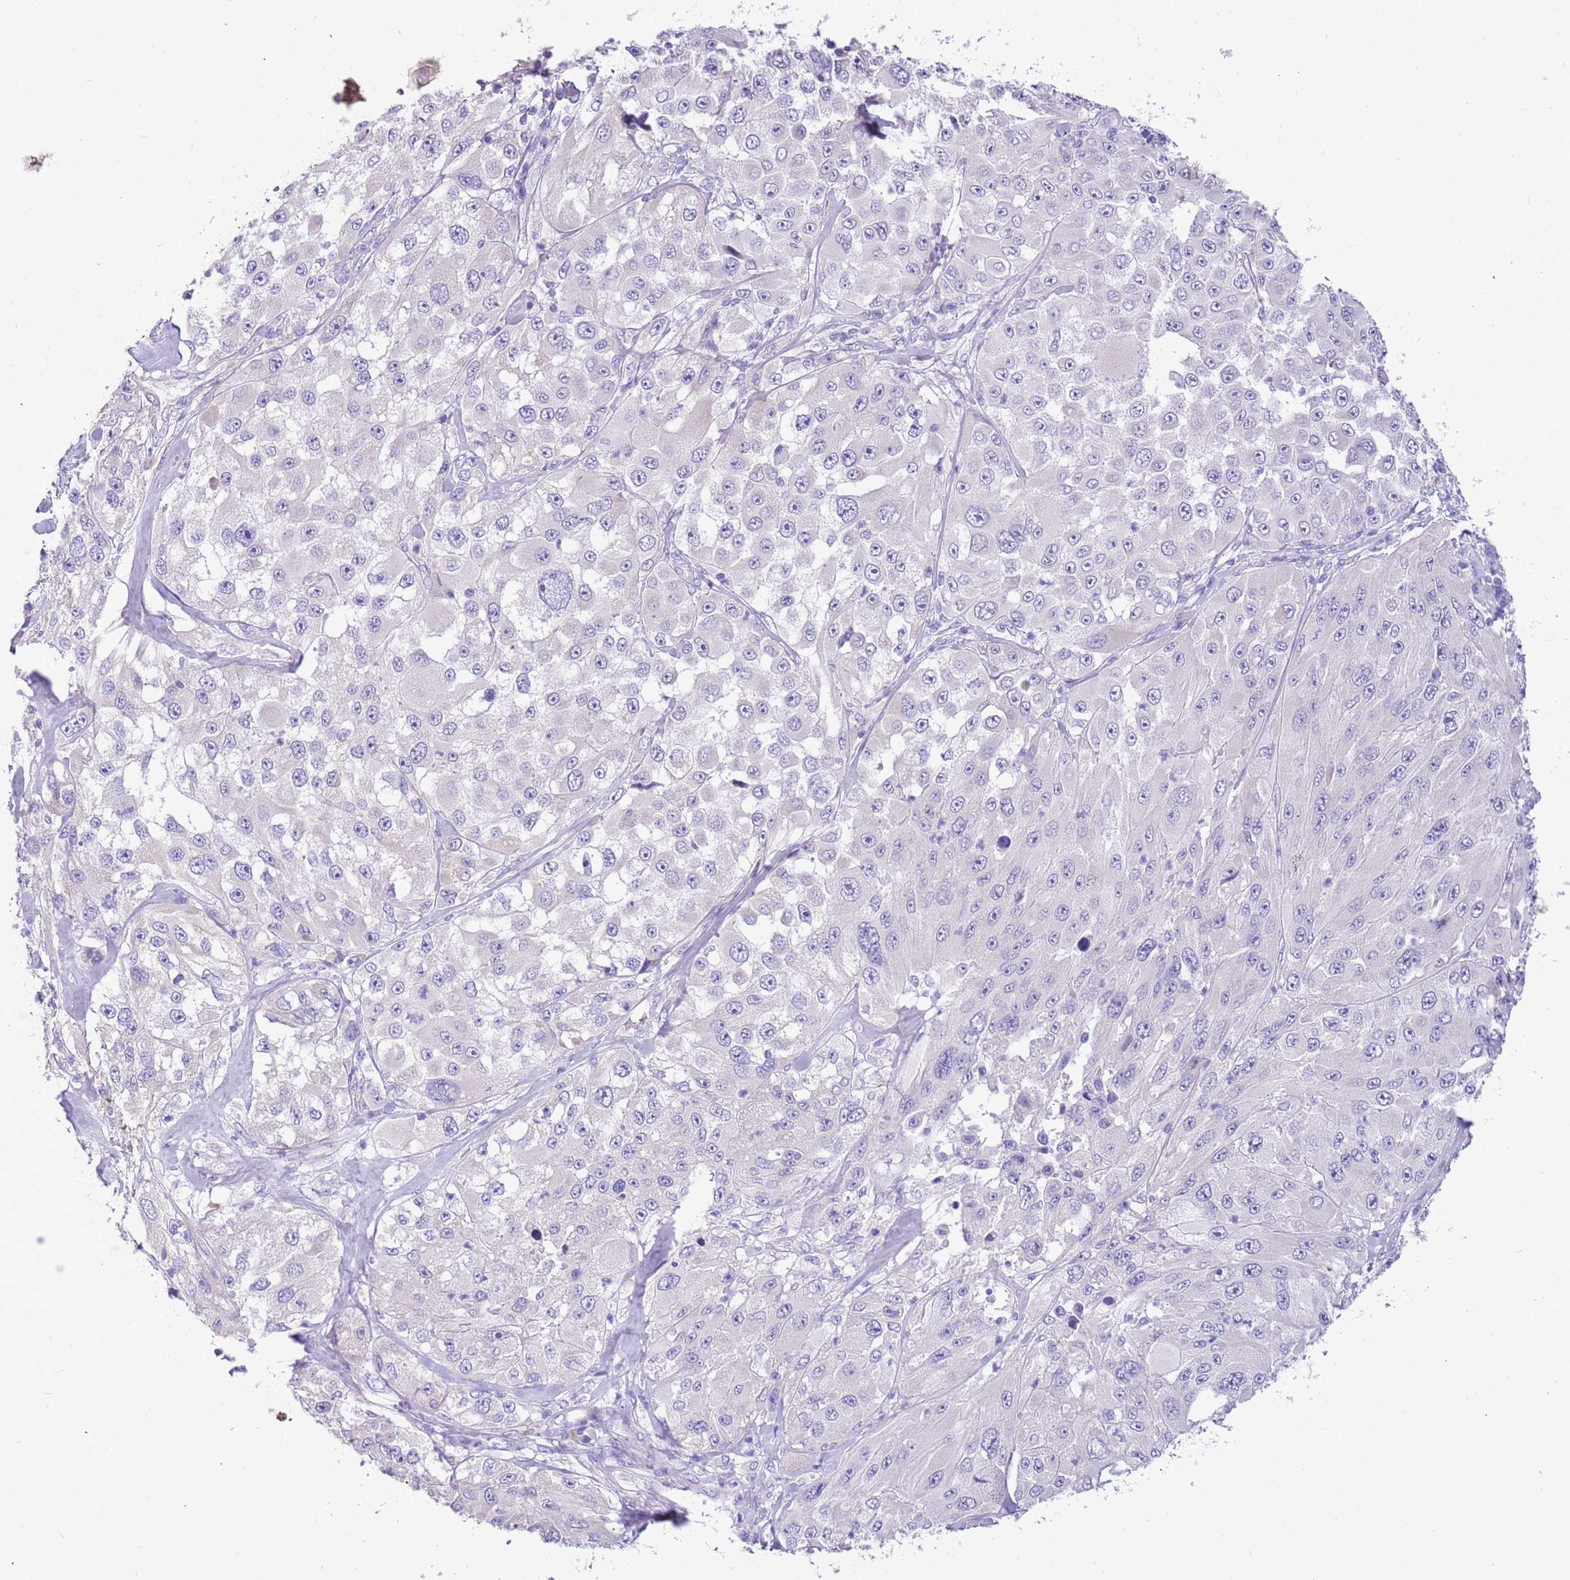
{"staining": {"intensity": "negative", "quantity": "none", "location": "none"}, "tissue": "melanoma", "cell_type": "Tumor cells", "image_type": "cancer", "snomed": [{"axis": "morphology", "description": "Malignant melanoma, Metastatic site"}, {"axis": "topography", "description": "Lymph node"}], "caption": "Immunohistochemistry histopathology image of neoplastic tissue: melanoma stained with DAB (3,3'-diaminobenzidine) exhibits no significant protein staining in tumor cells.", "gene": "R3HDM4", "patient": {"sex": "male", "age": 62}}